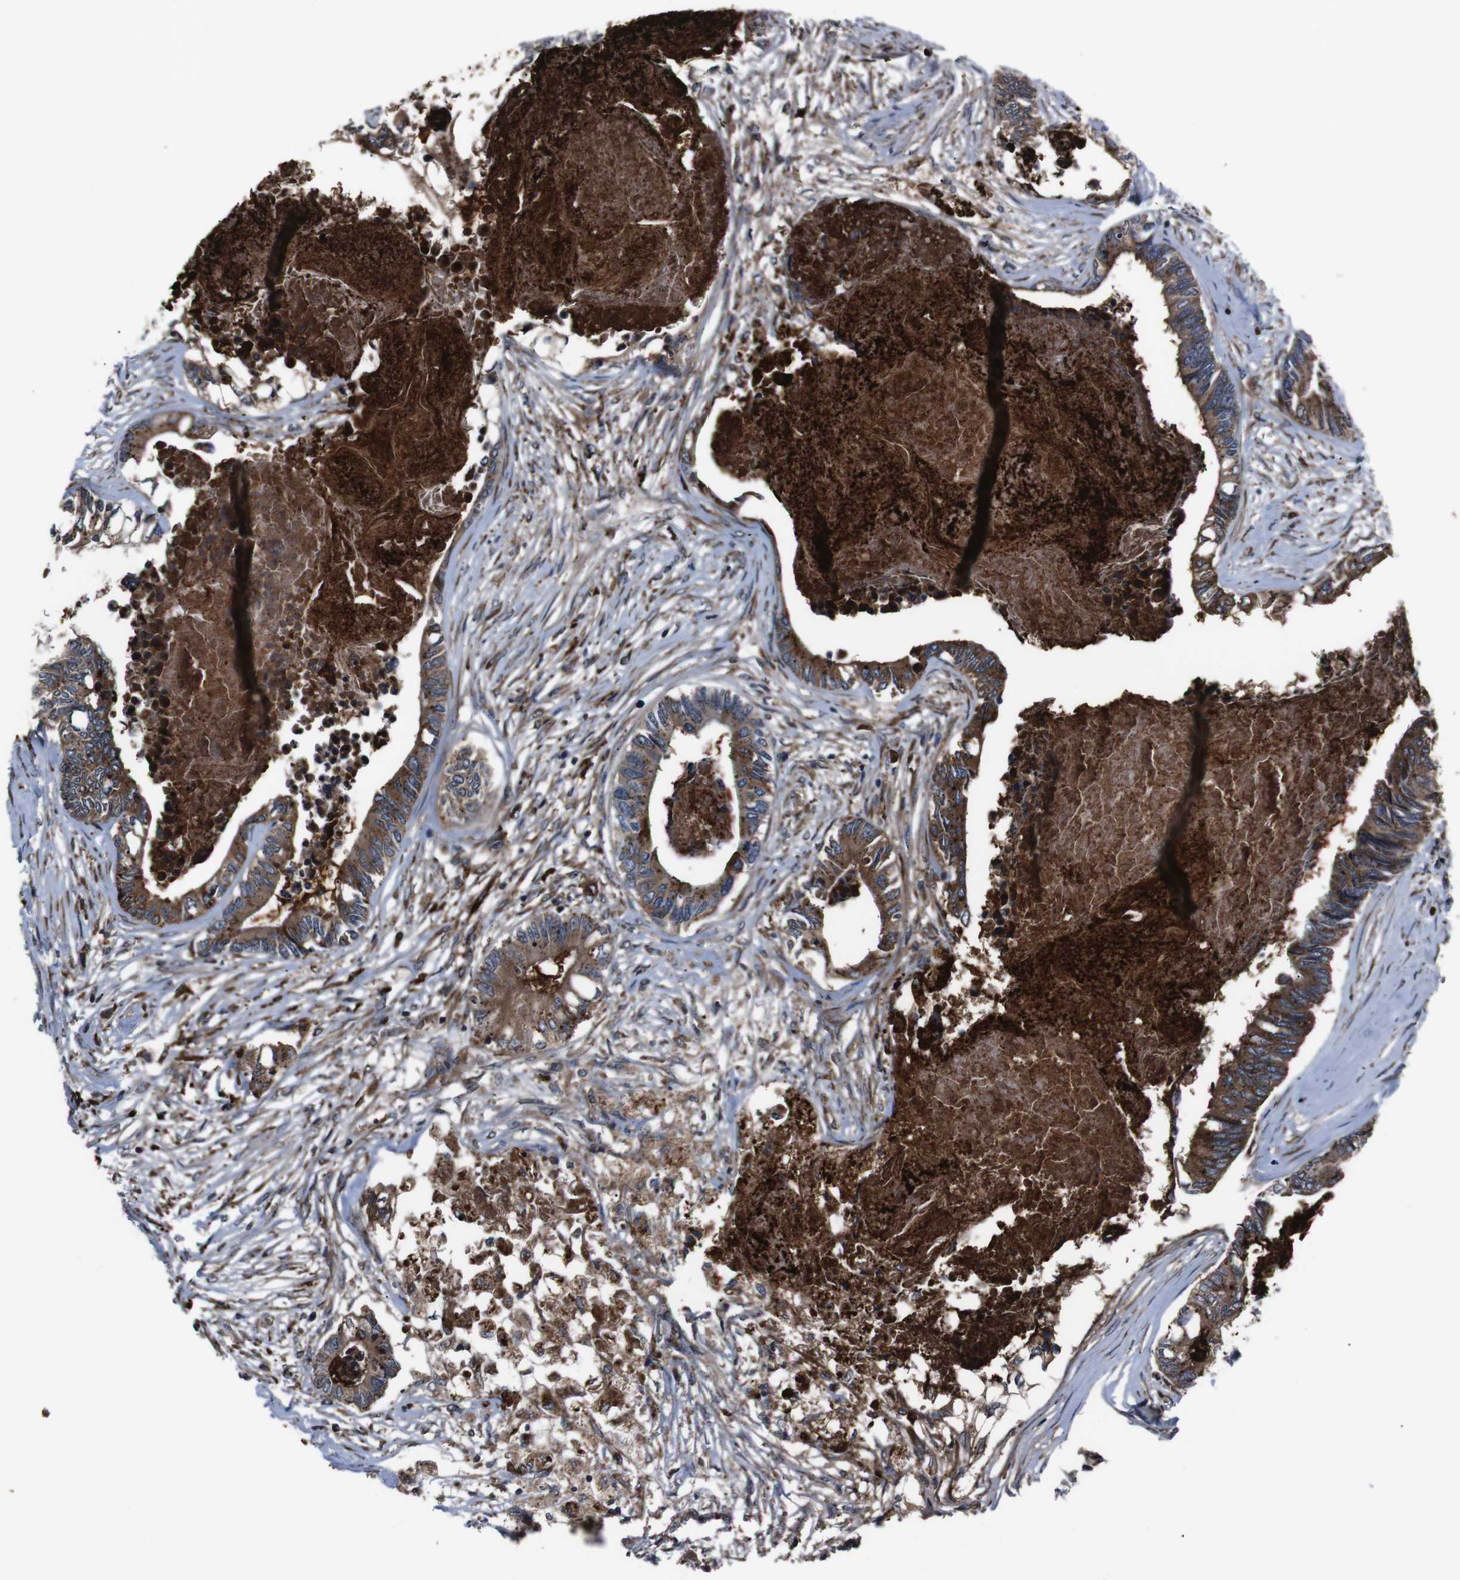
{"staining": {"intensity": "moderate", "quantity": ">75%", "location": "cytoplasmic/membranous"}, "tissue": "colorectal cancer", "cell_type": "Tumor cells", "image_type": "cancer", "snomed": [{"axis": "morphology", "description": "Adenocarcinoma, NOS"}, {"axis": "topography", "description": "Rectum"}], "caption": "An immunohistochemistry (IHC) photomicrograph of tumor tissue is shown. Protein staining in brown highlights moderate cytoplasmic/membranous positivity in colorectal cancer within tumor cells. Nuclei are stained in blue.", "gene": "EIF4A2", "patient": {"sex": "male", "age": 63}}